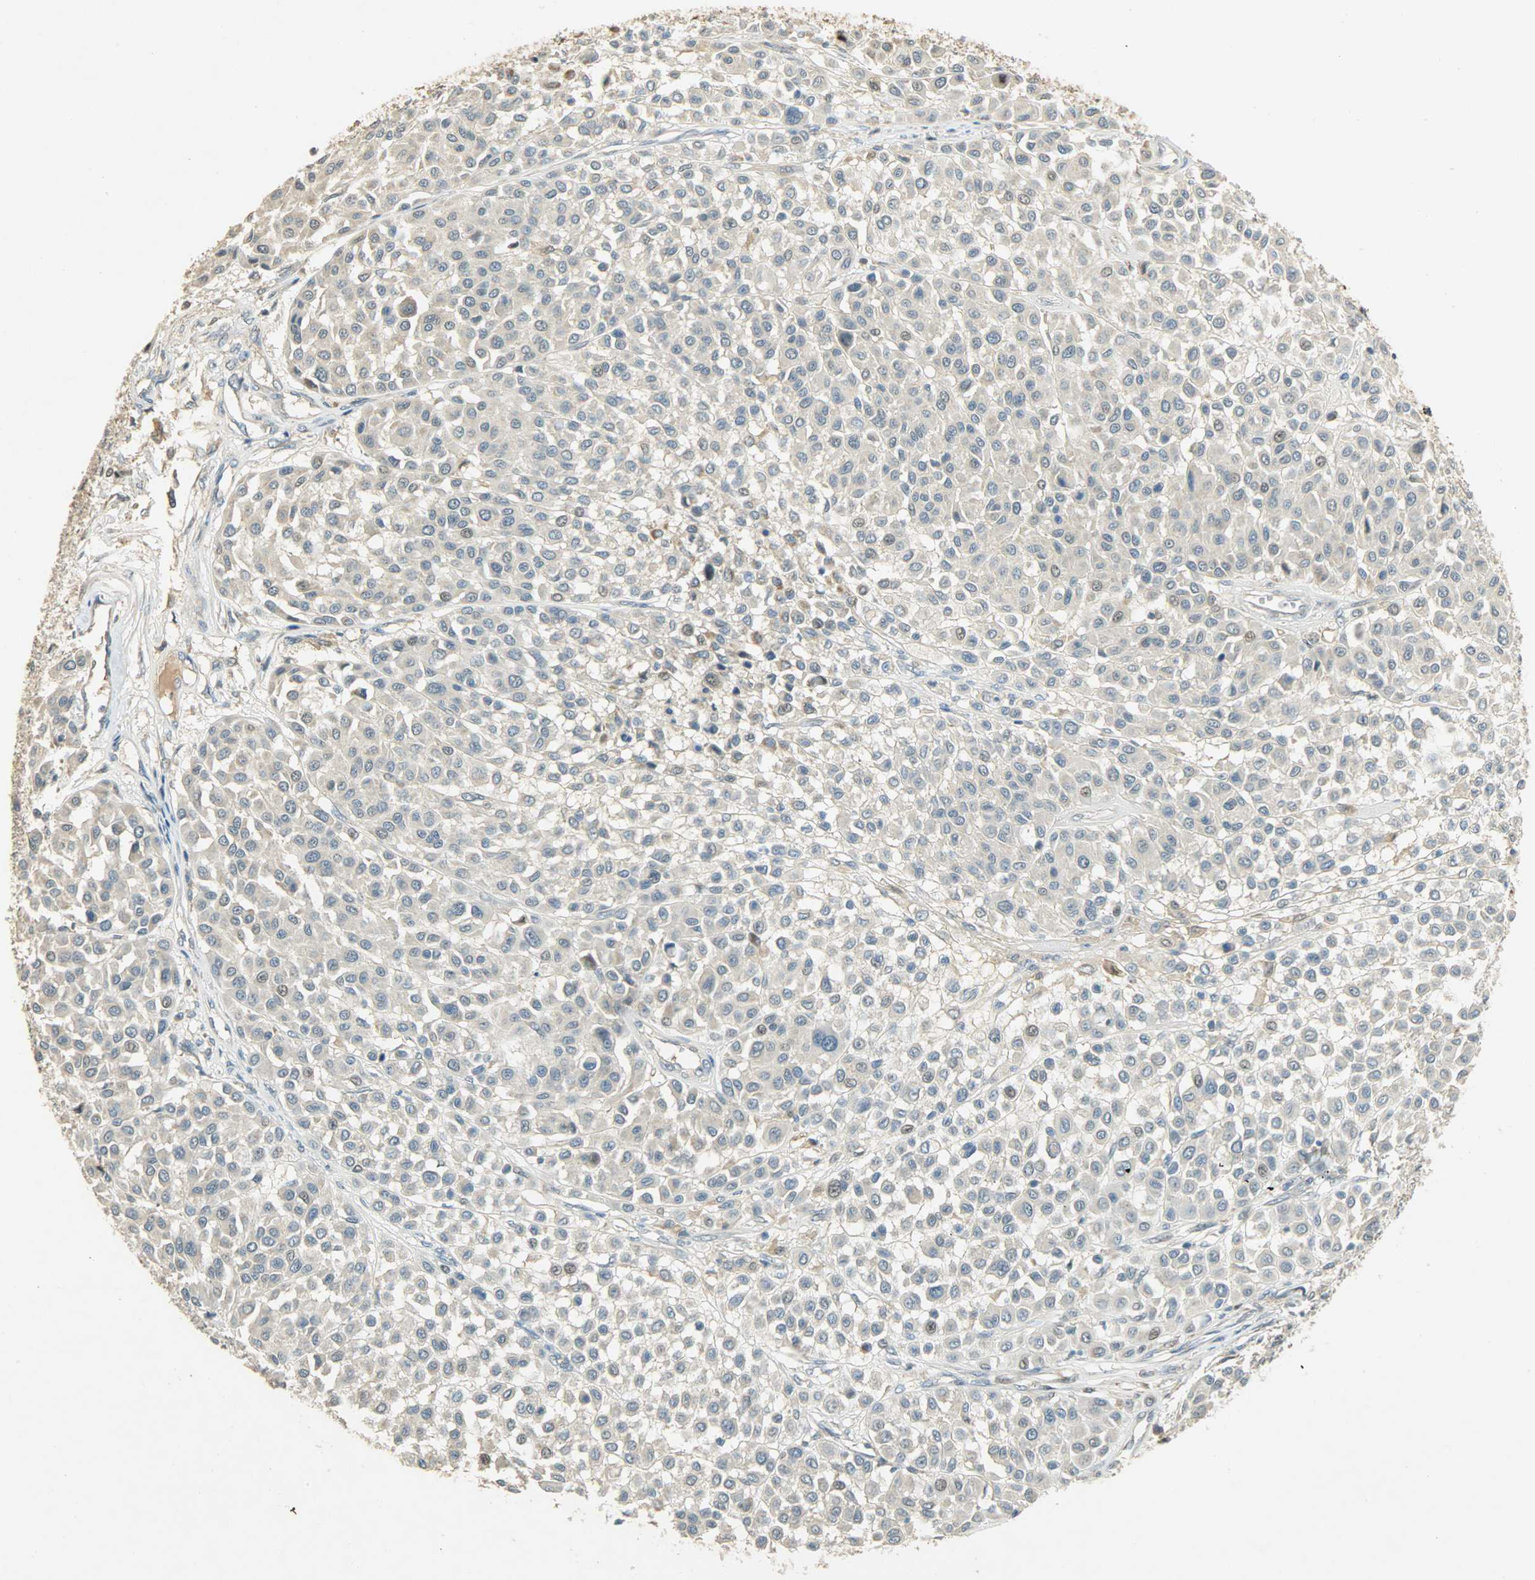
{"staining": {"intensity": "weak", "quantity": ">75%", "location": "cytoplasmic/membranous"}, "tissue": "melanoma", "cell_type": "Tumor cells", "image_type": "cancer", "snomed": [{"axis": "morphology", "description": "Malignant melanoma, Metastatic site"}, {"axis": "topography", "description": "Soft tissue"}], "caption": "Protein expression analysis of melanoma demonstrates weak cytoplasmic/membranous staining in about >75% of tumor cells.", "gene": "HDHD5", "patient": {"sex": "male", "age": 41}}